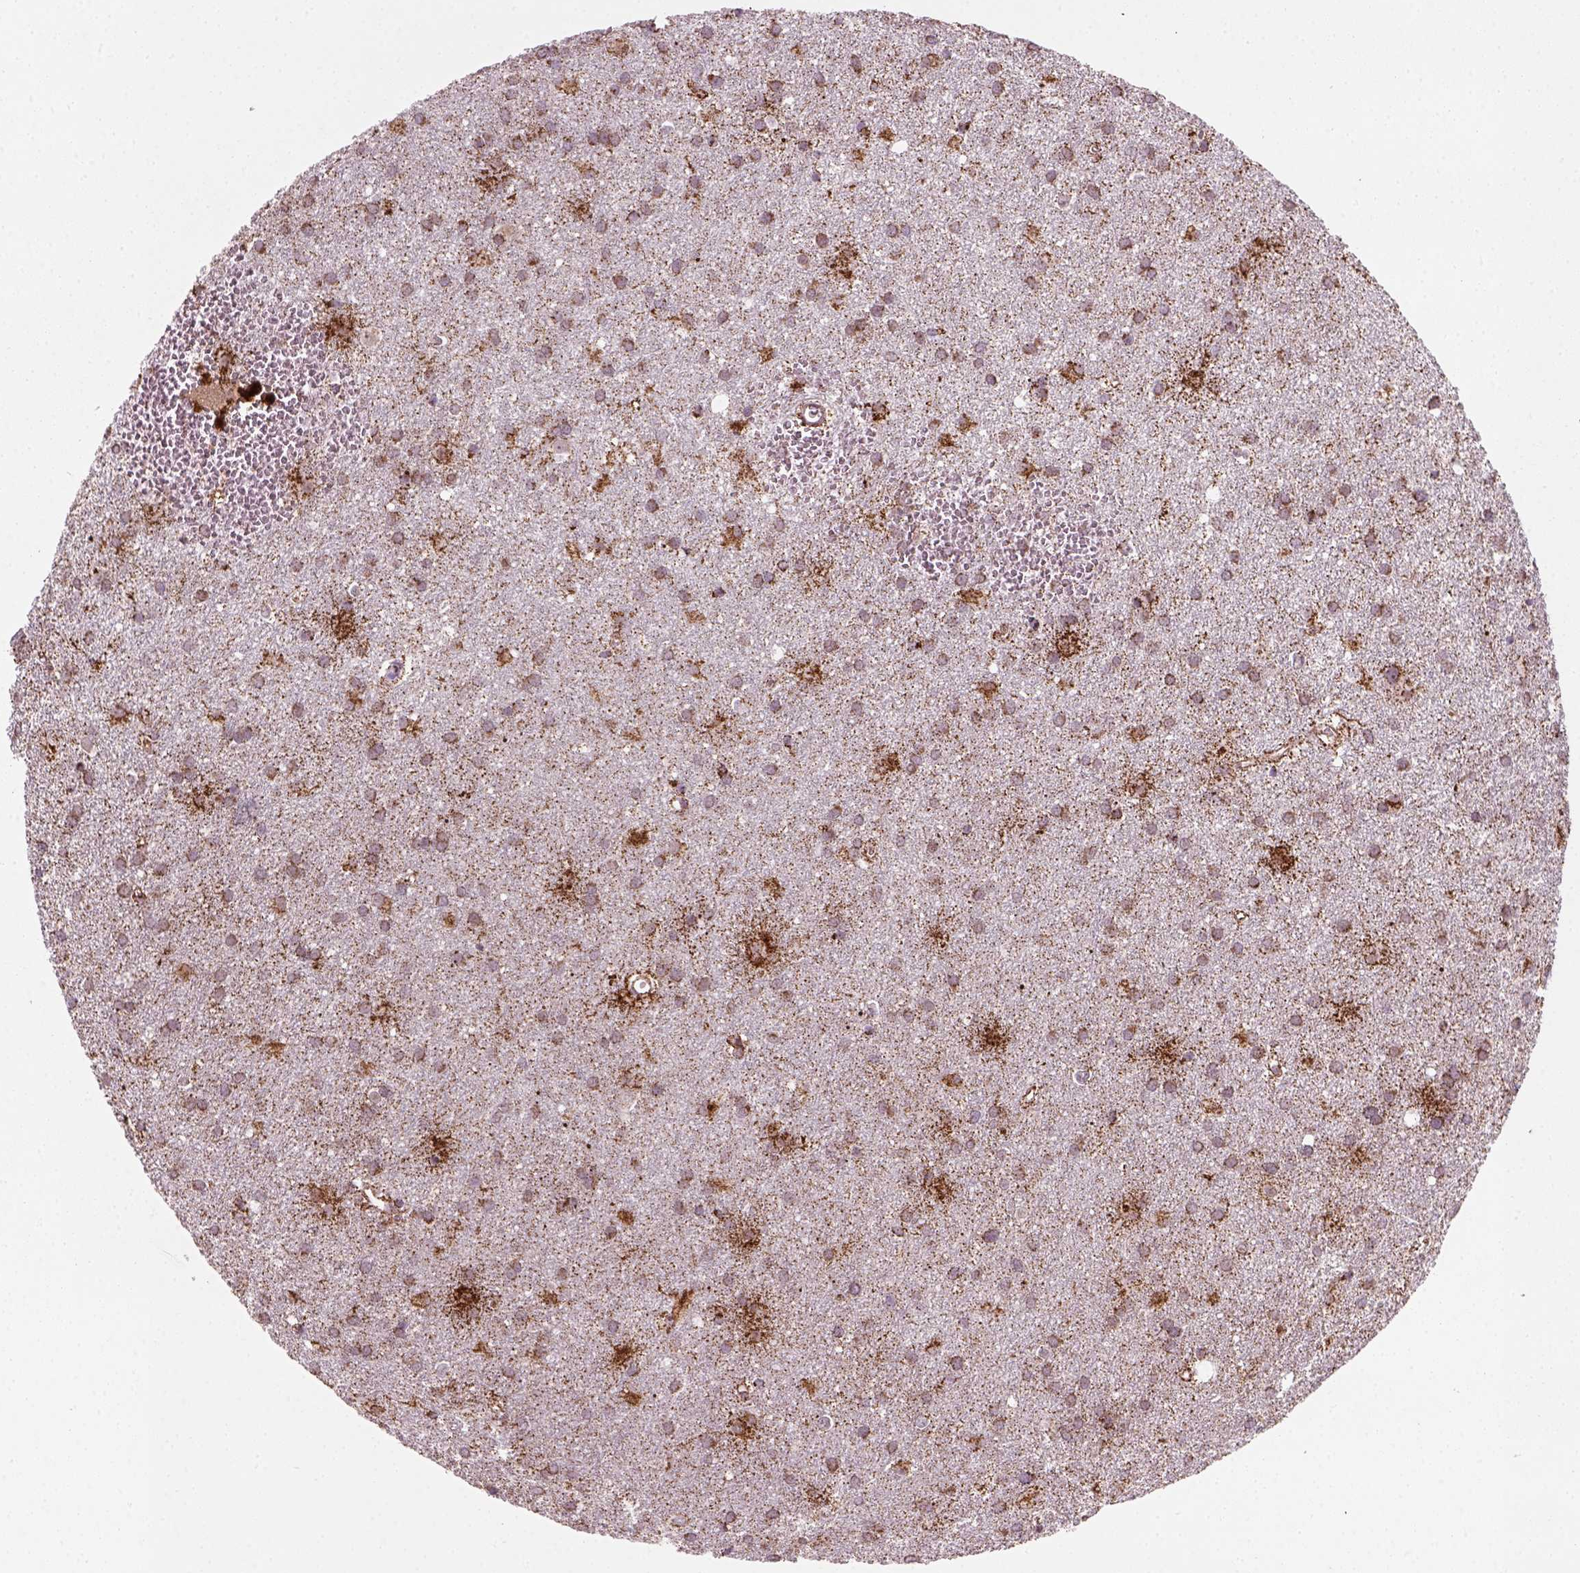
{"staining": {"intensity": "moderate", "quantity": ">75%", "location": "cytoplasmic/membranous"}, "tissue": "glioma", "cell_type": "Tumor cells", "image_type": "cancer", "snomed": [{"axis": "morphology", "description": "Glioma, malignant, Low grade"}, {"axis": "topography", "description": "Brain"}], "caption": "DAB (3,3'-diaminobenzidine) immunohistochemical staining of malignant low-grade glioma reveals moderate cytoplasmic/membranous protein staining in approximately >75% of tumor cells. (Stains: DAB (3,3'-diaminobenzidine) in brown, nuclei in blue, Microscopy: brightfield microscopy at high magnification).", "gene": "NUDT16L1", "patient": {"sex": "male", "age": 58}}